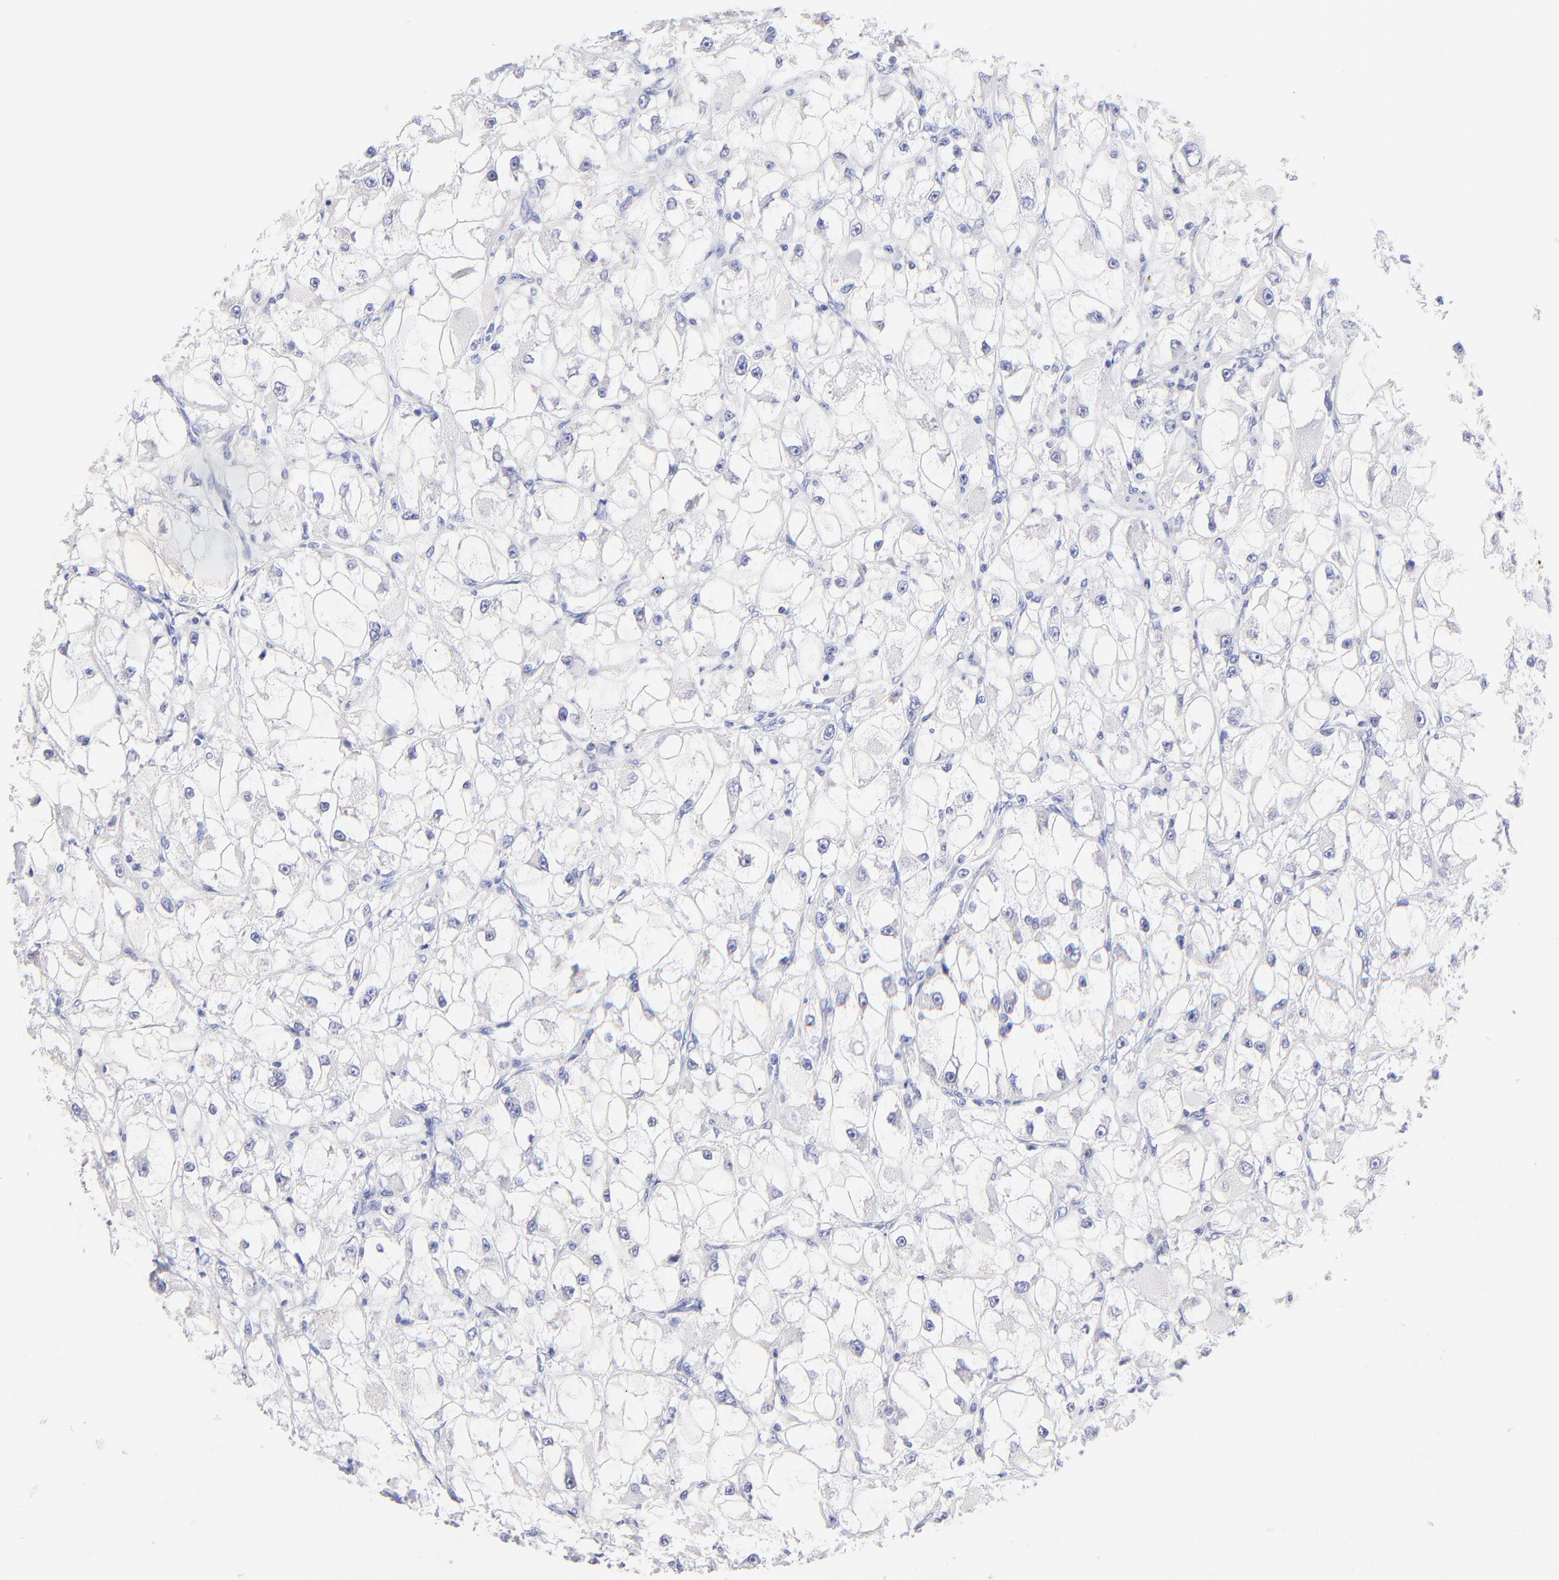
{"staining": {"intensity": "negative", "quantity": "none", "location": "none"}, "tissue": "renal cancer", "cell_type": "Tumor cells", "image_type": "cancer", "snomed": [{"axis": "morphology", "description": "Adenocarcinoma, NOS"}, {"axis": "topography", "description": "Kidney"}], "caption": "This is an immunohistochemistry (IHC) micrograph of adenocarcinoma (renal). There is no expression in tumor cells.", "gene": "RAB3A", "patient": {"sex": "female", "age": 73}}